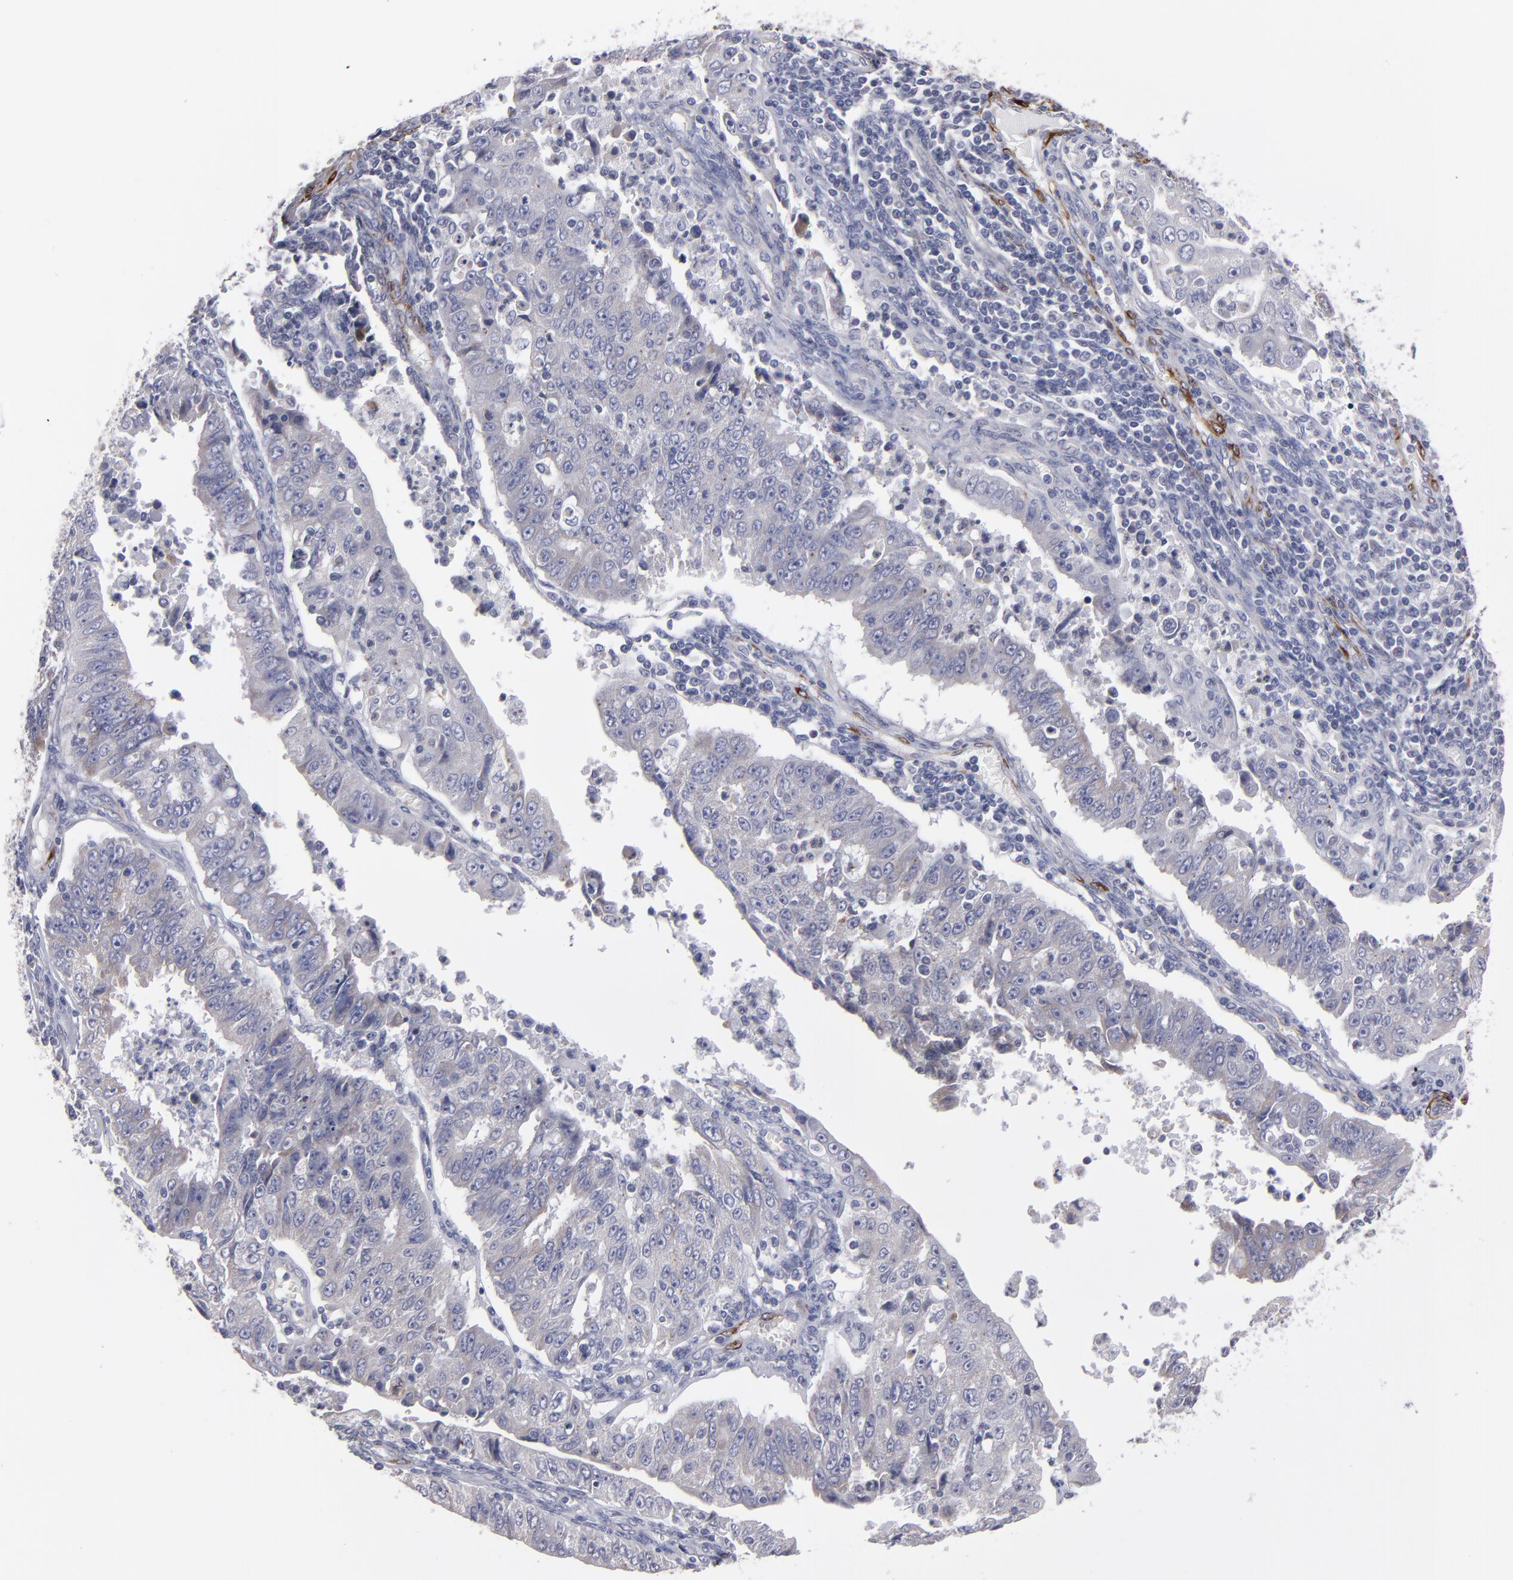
{"staining": {"intensity": "weak", "quantity": "25%-75%", "location": "cytoplasmic/membranous"}, "tissue": "endometrial cancer", "cell_type": "Tumor cells", "image_type": "cancer", "snomed": [{"axis": "morphology", "description": "Adenocarcinoma, NOS"}, {"axis": "topography", "description": "Endometrium"}], "caption": "An image of human endometrial adenocarcinoma stained for a protein displays weak cytoplasmic/membranous brown staining in tumor cells. Nuclei are stained in blue.", "gene": "SLMAP", "patient": {"sex": "female", "age": 42}}